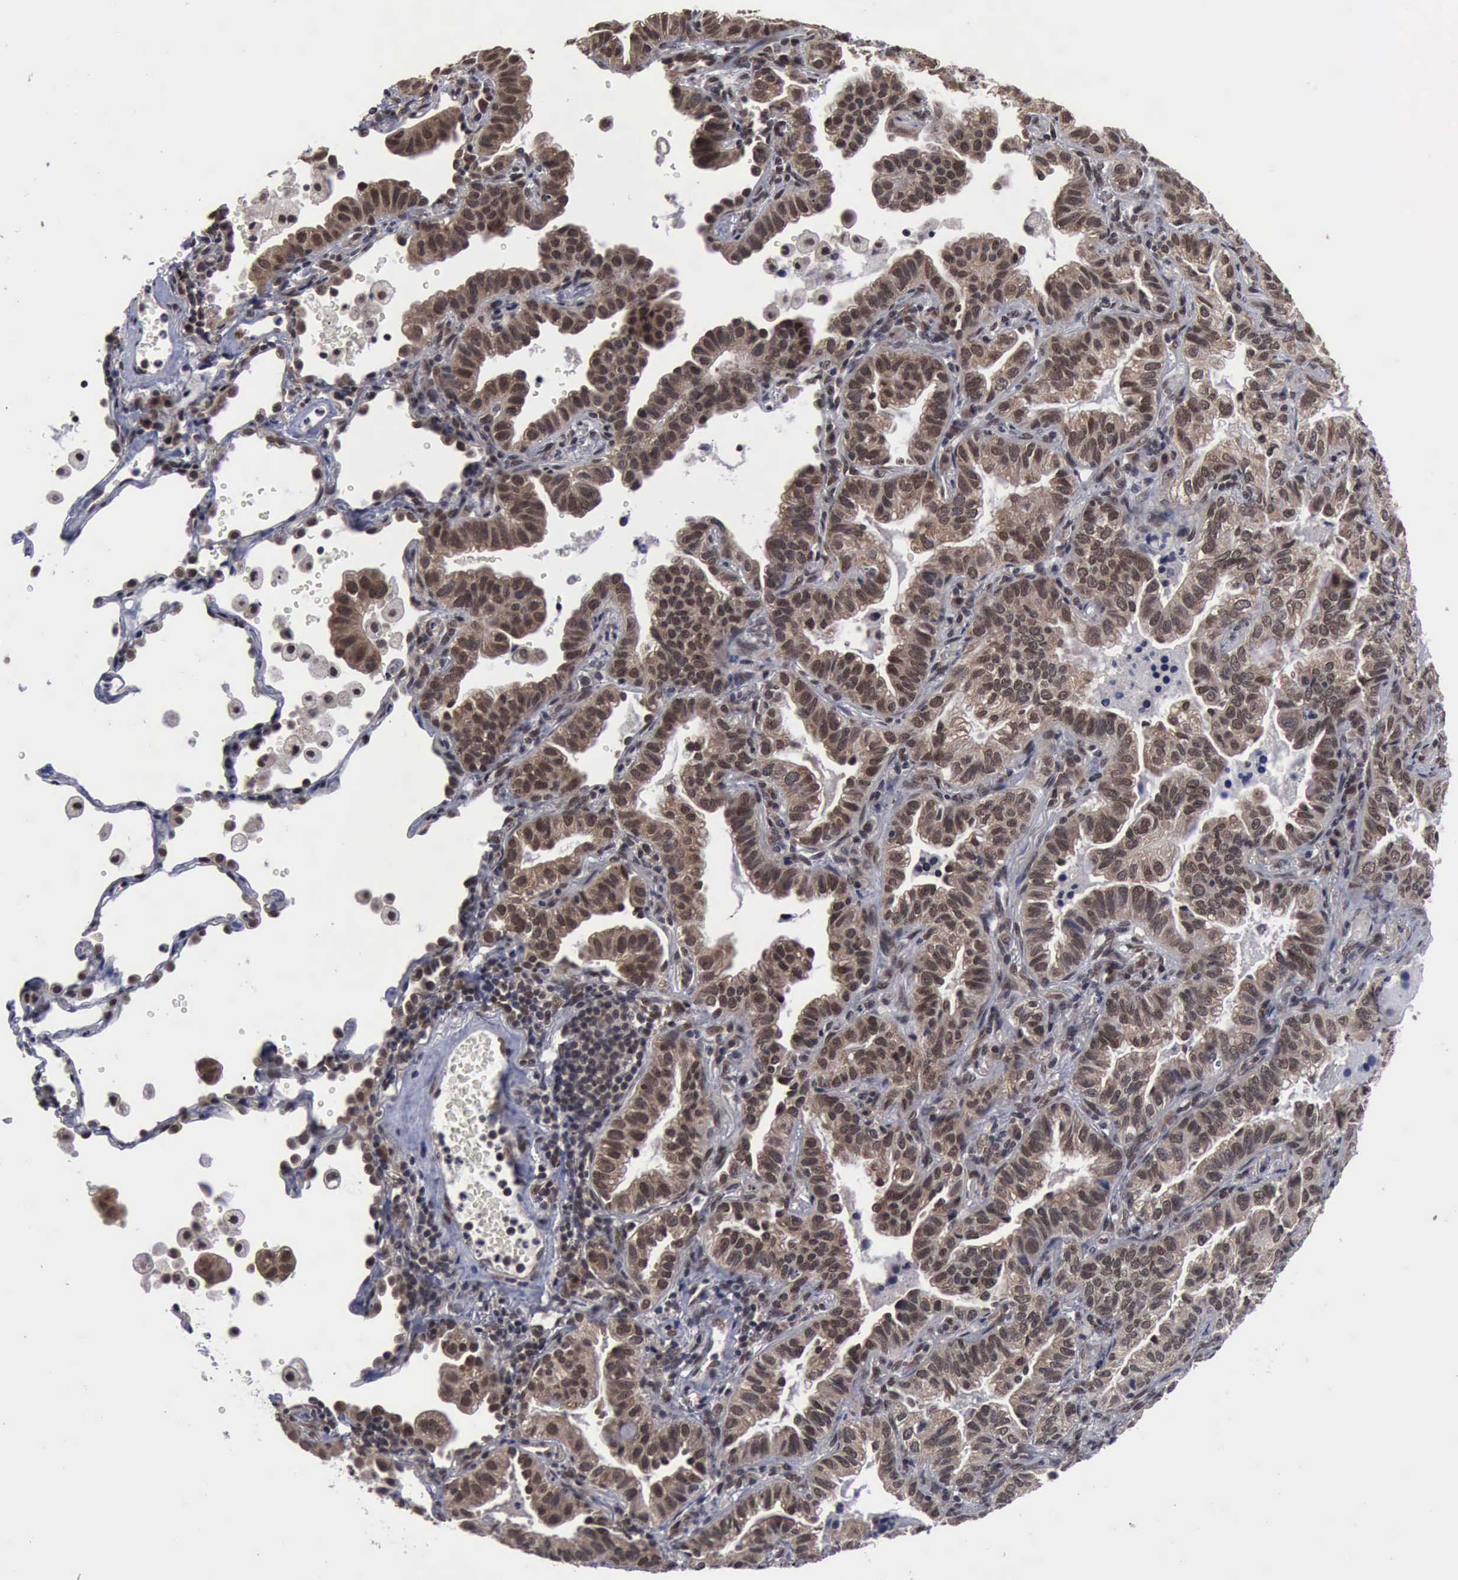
{"staining": {"intensity": "moderate", "quantity": ">75%", "location": "nuclear"}, "tissue": "lung cancer", "cell_type": "Tumor cells", "image_type": "cancer", "snomed": [{"axis": "morphology", "description": "Adenocarcinoma, NOS"}, {"axis": "topography", "description": "Lung"}], "caption": "There is medium levels of moderate nuclear positivity in tumor cells of lung adenocarcinoma, as demonstrated by immunohistochemical staining (brown color).", "gene": "RTCB", "patient": {"sex": "female", "age": 50}}